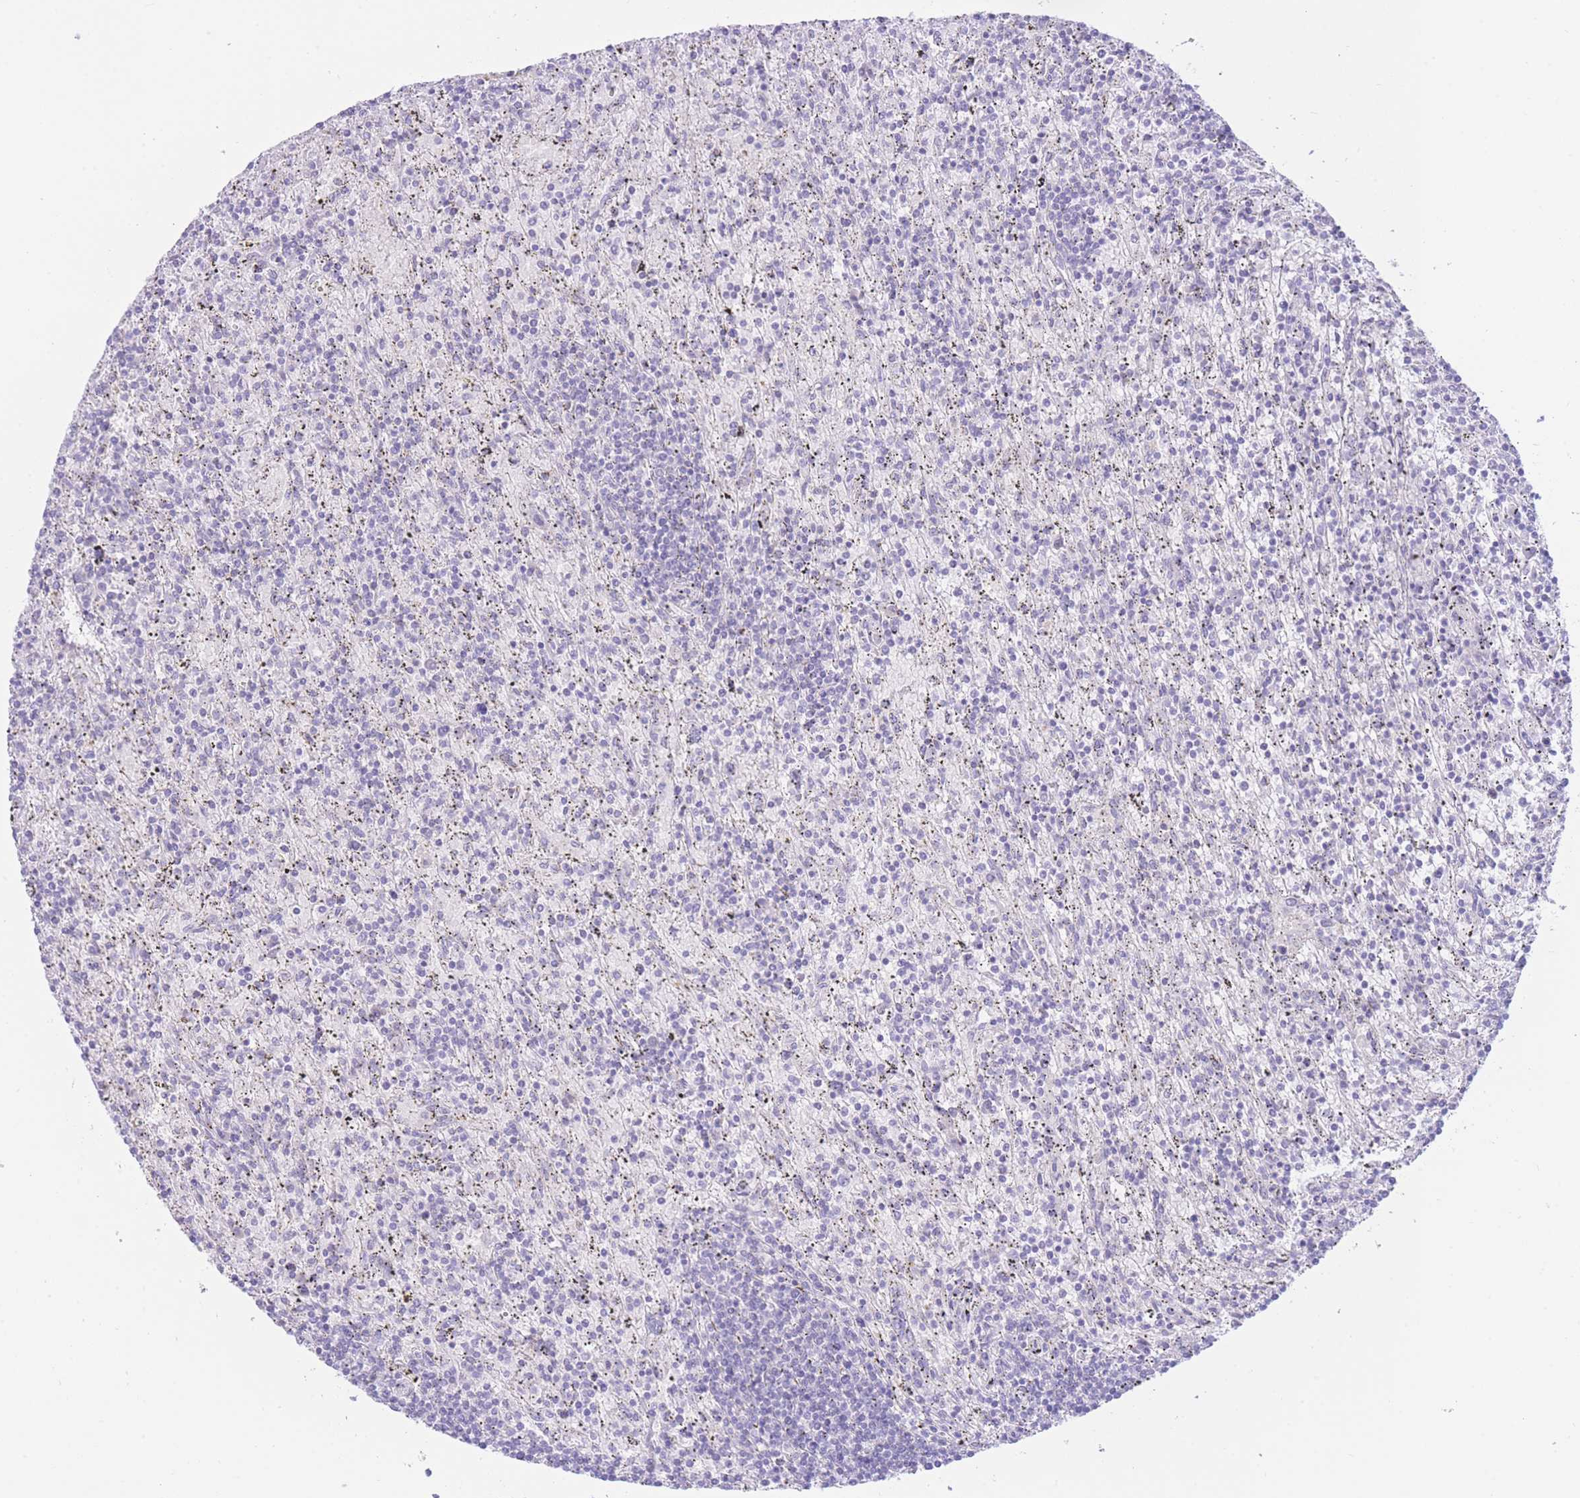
{"staining": {"intensity": "negative", "quantity": "none", "location": "none"}, "tissue": "lymphoma", "cell_type": "Tumor cells", "image_type": "cancer", "snomed": [{"axis": "morphology", "description": "Malignant lymphoma, non-Hodgkin's type, Low grade"}, {"axis": "topography", "description": "Spleen"}], "caption": "Tumor cells are negative for brown protein staining in malignant lymphoma, non-Hodgkin's type (low-grade).", "gene": "ZNF212", "patient": {"sex": "male", "age": 76}}